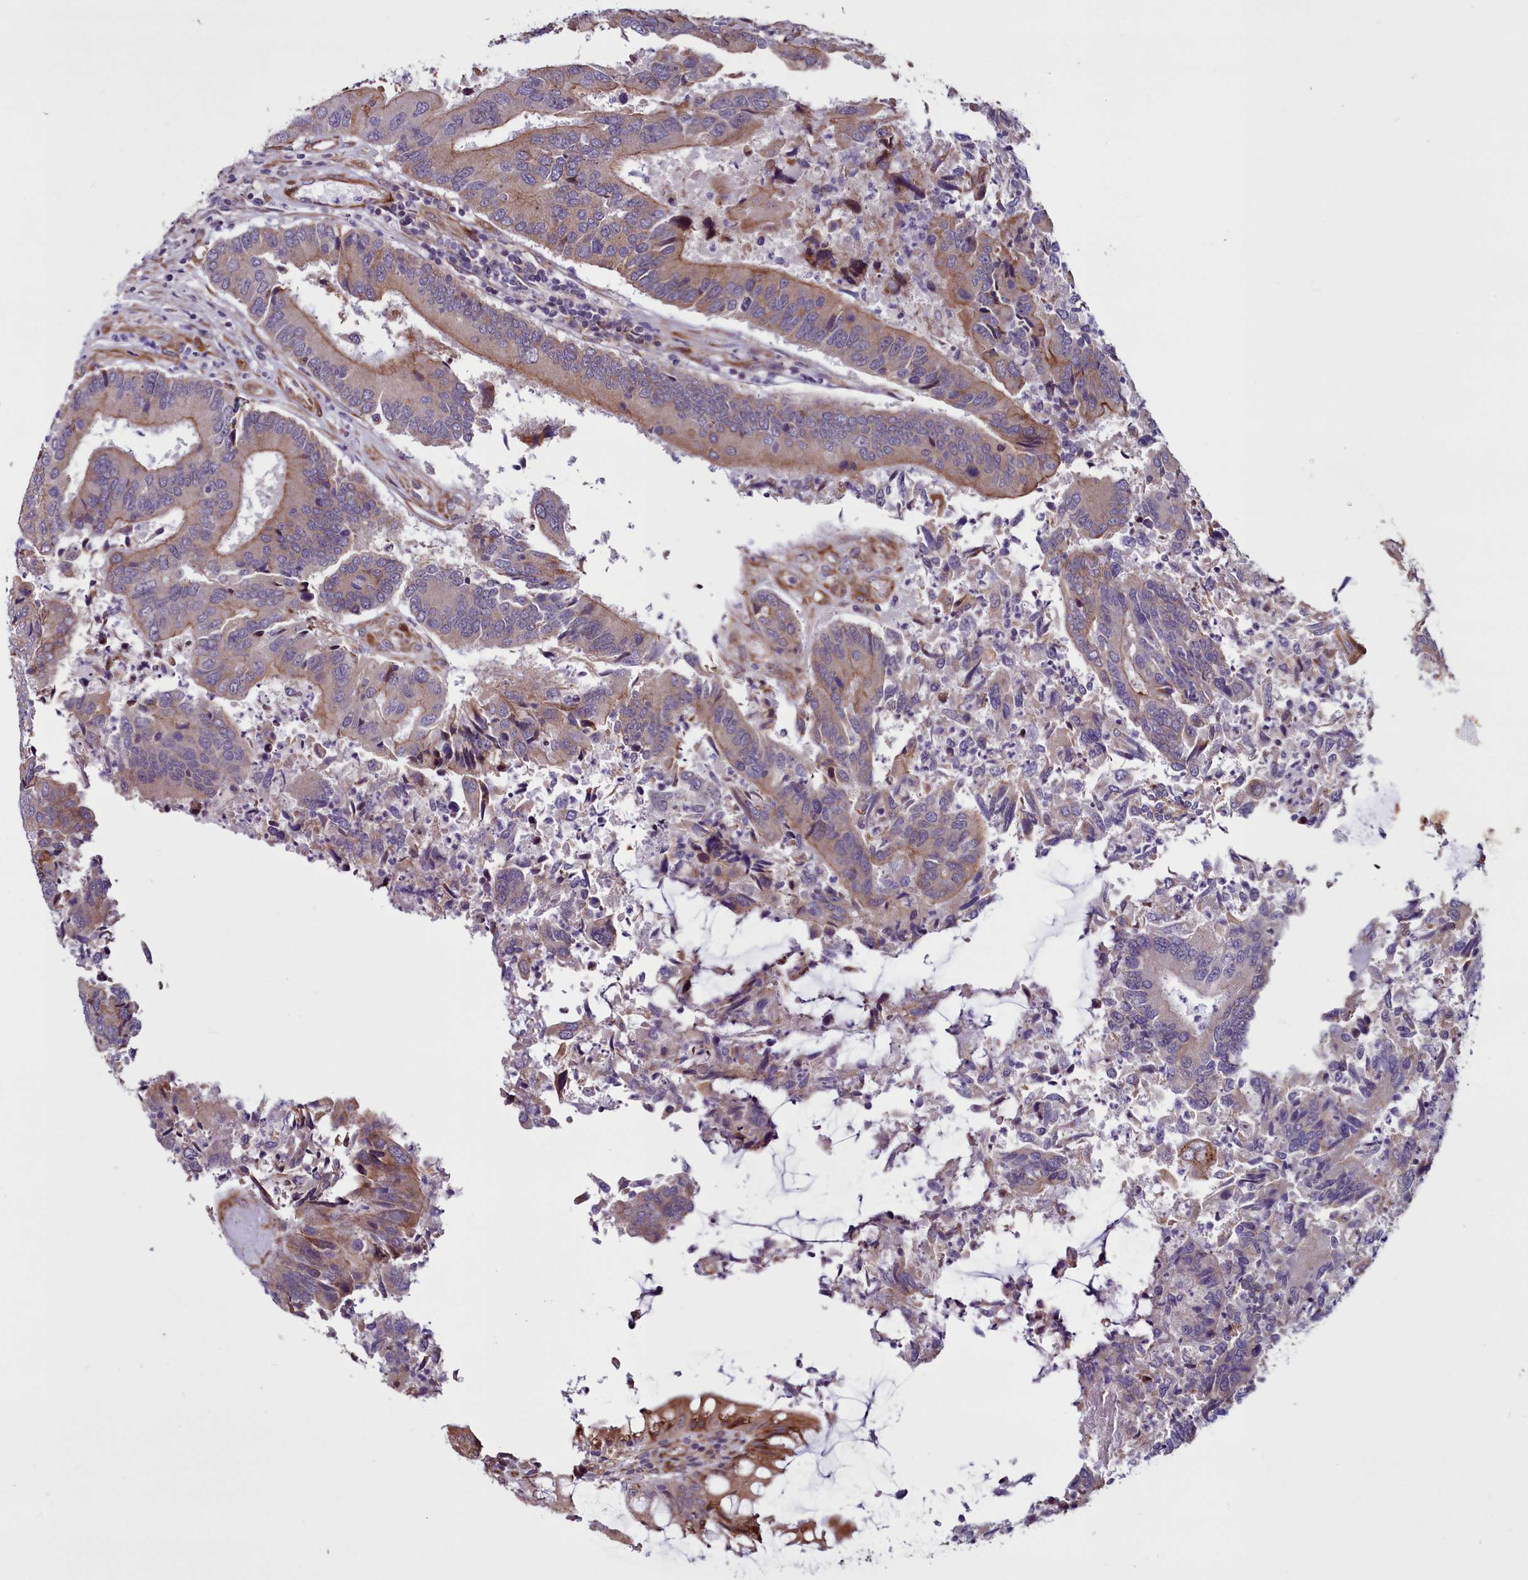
{"staining": {"intensity": "moderate", "quantity": "<25%", "location": "cytoplasmic/membranous"}, "tissue": "colorectal cancer", "cell_type": "Tumor cells", "image_type": "cancer", "snomed": [{"axis": "morphology", "description": "Adenocarcinoma, NOS"}, {"axis": "topography", "description": "Colon"}], "caption": "Moderate cytoplasmic/membranous protein staining is identified in approximately <25% of tumor cells in colorectal adenocarcinoma.", "gene": "MCRIP1", "patient": {"sex": "female", "age": 67}}